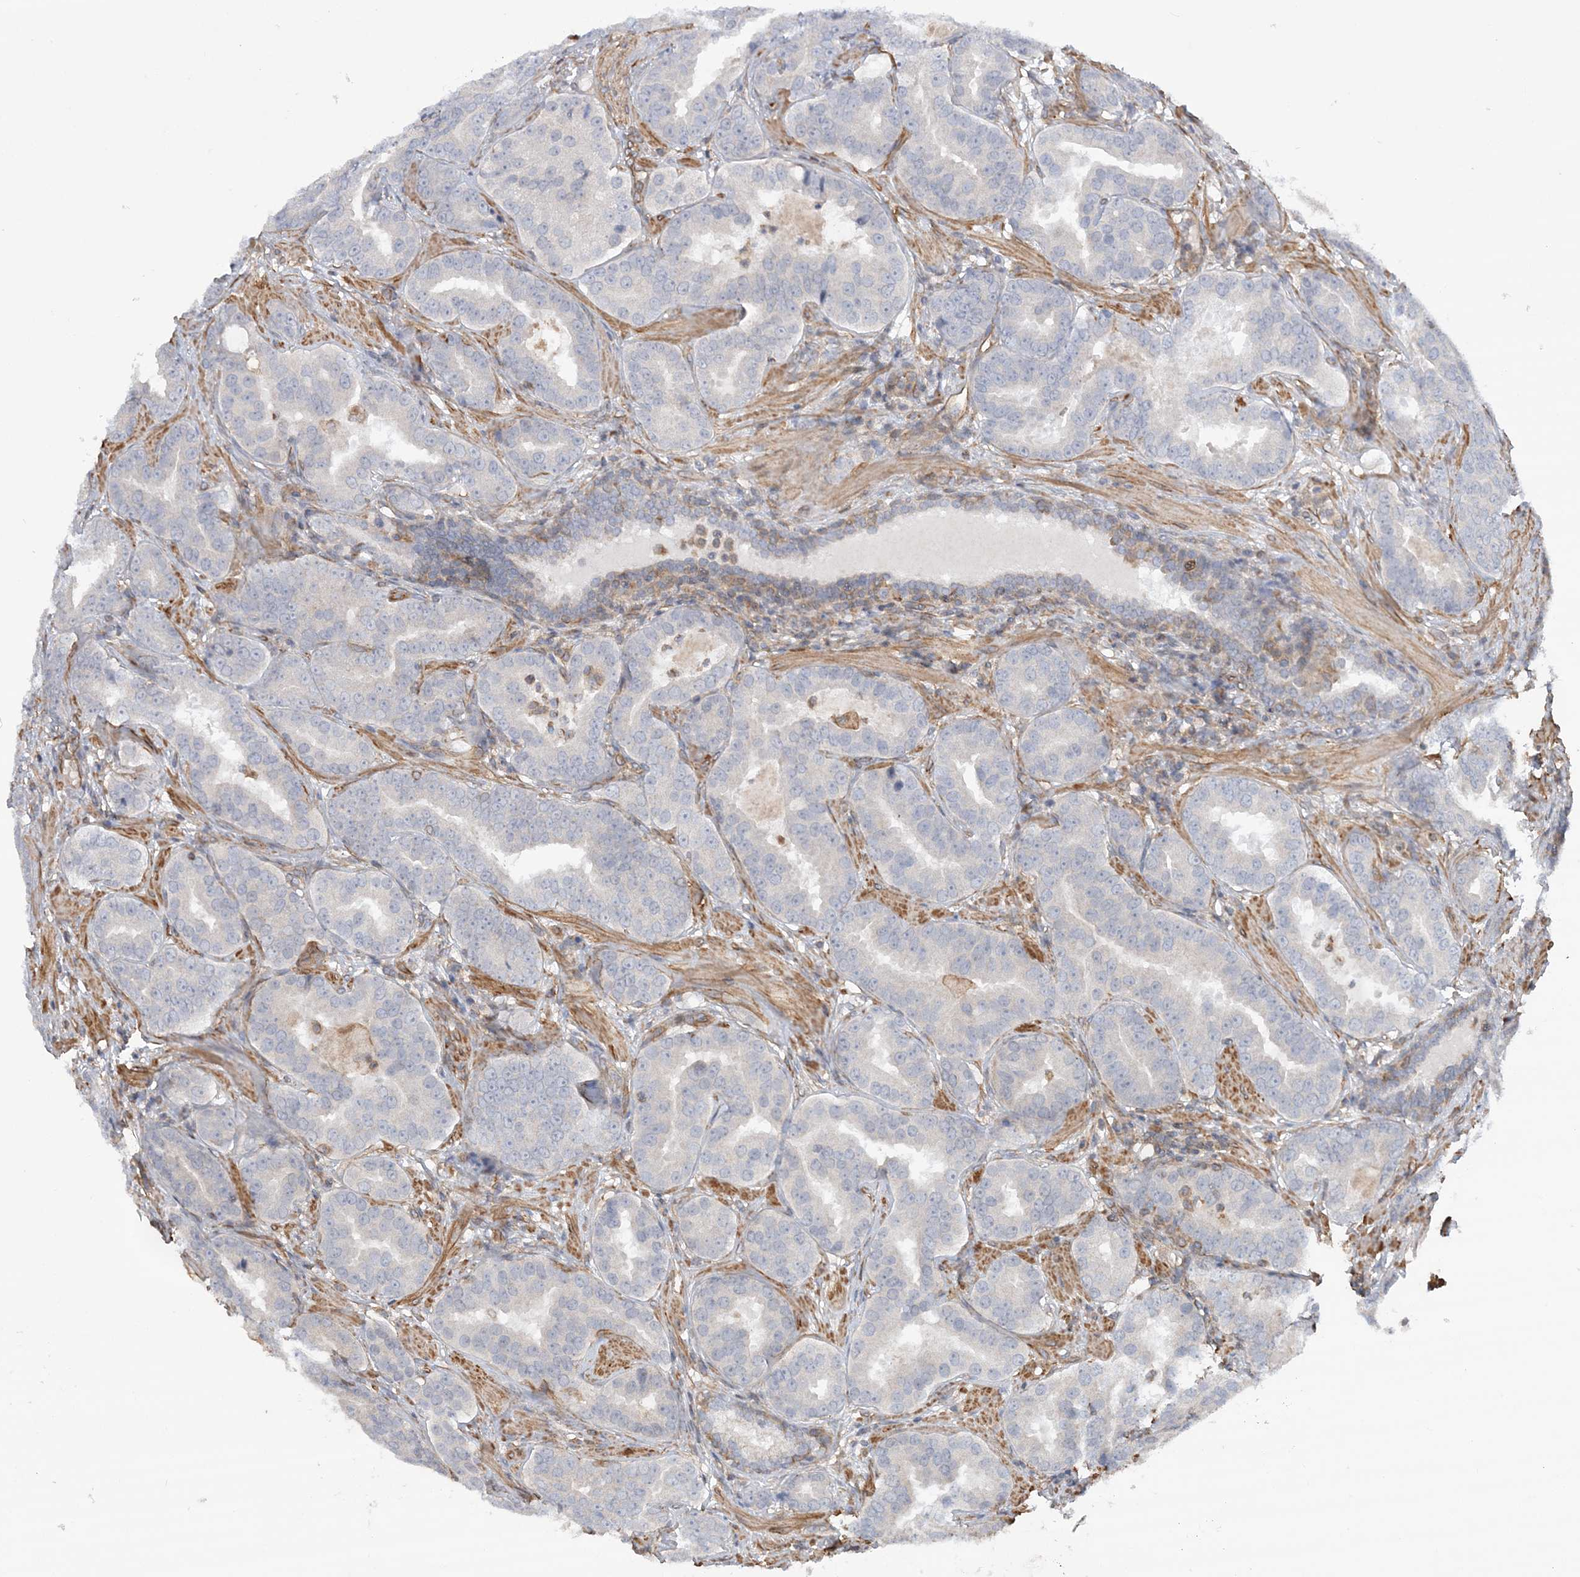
{"staining": {"intensity": "negative", "quantity": "none", "location": "none"}, "tissue": "prostate cancer", "cell_type": "Tumor cells", "image_type": "cancer", "snomed": [{"axis": "morphology", "description": "Adenocarcinoma, Low grade"}, {"axis": "topography", "description": "Prostate"}], "caption": "There is no significant staining in tumor cells of adenocarcinoma (low-grade) (prostate). (IHC, brightfield microscopy, high magnification).", "gene": "ZNF821", "patient": {"sex": "male", "age": 59}}